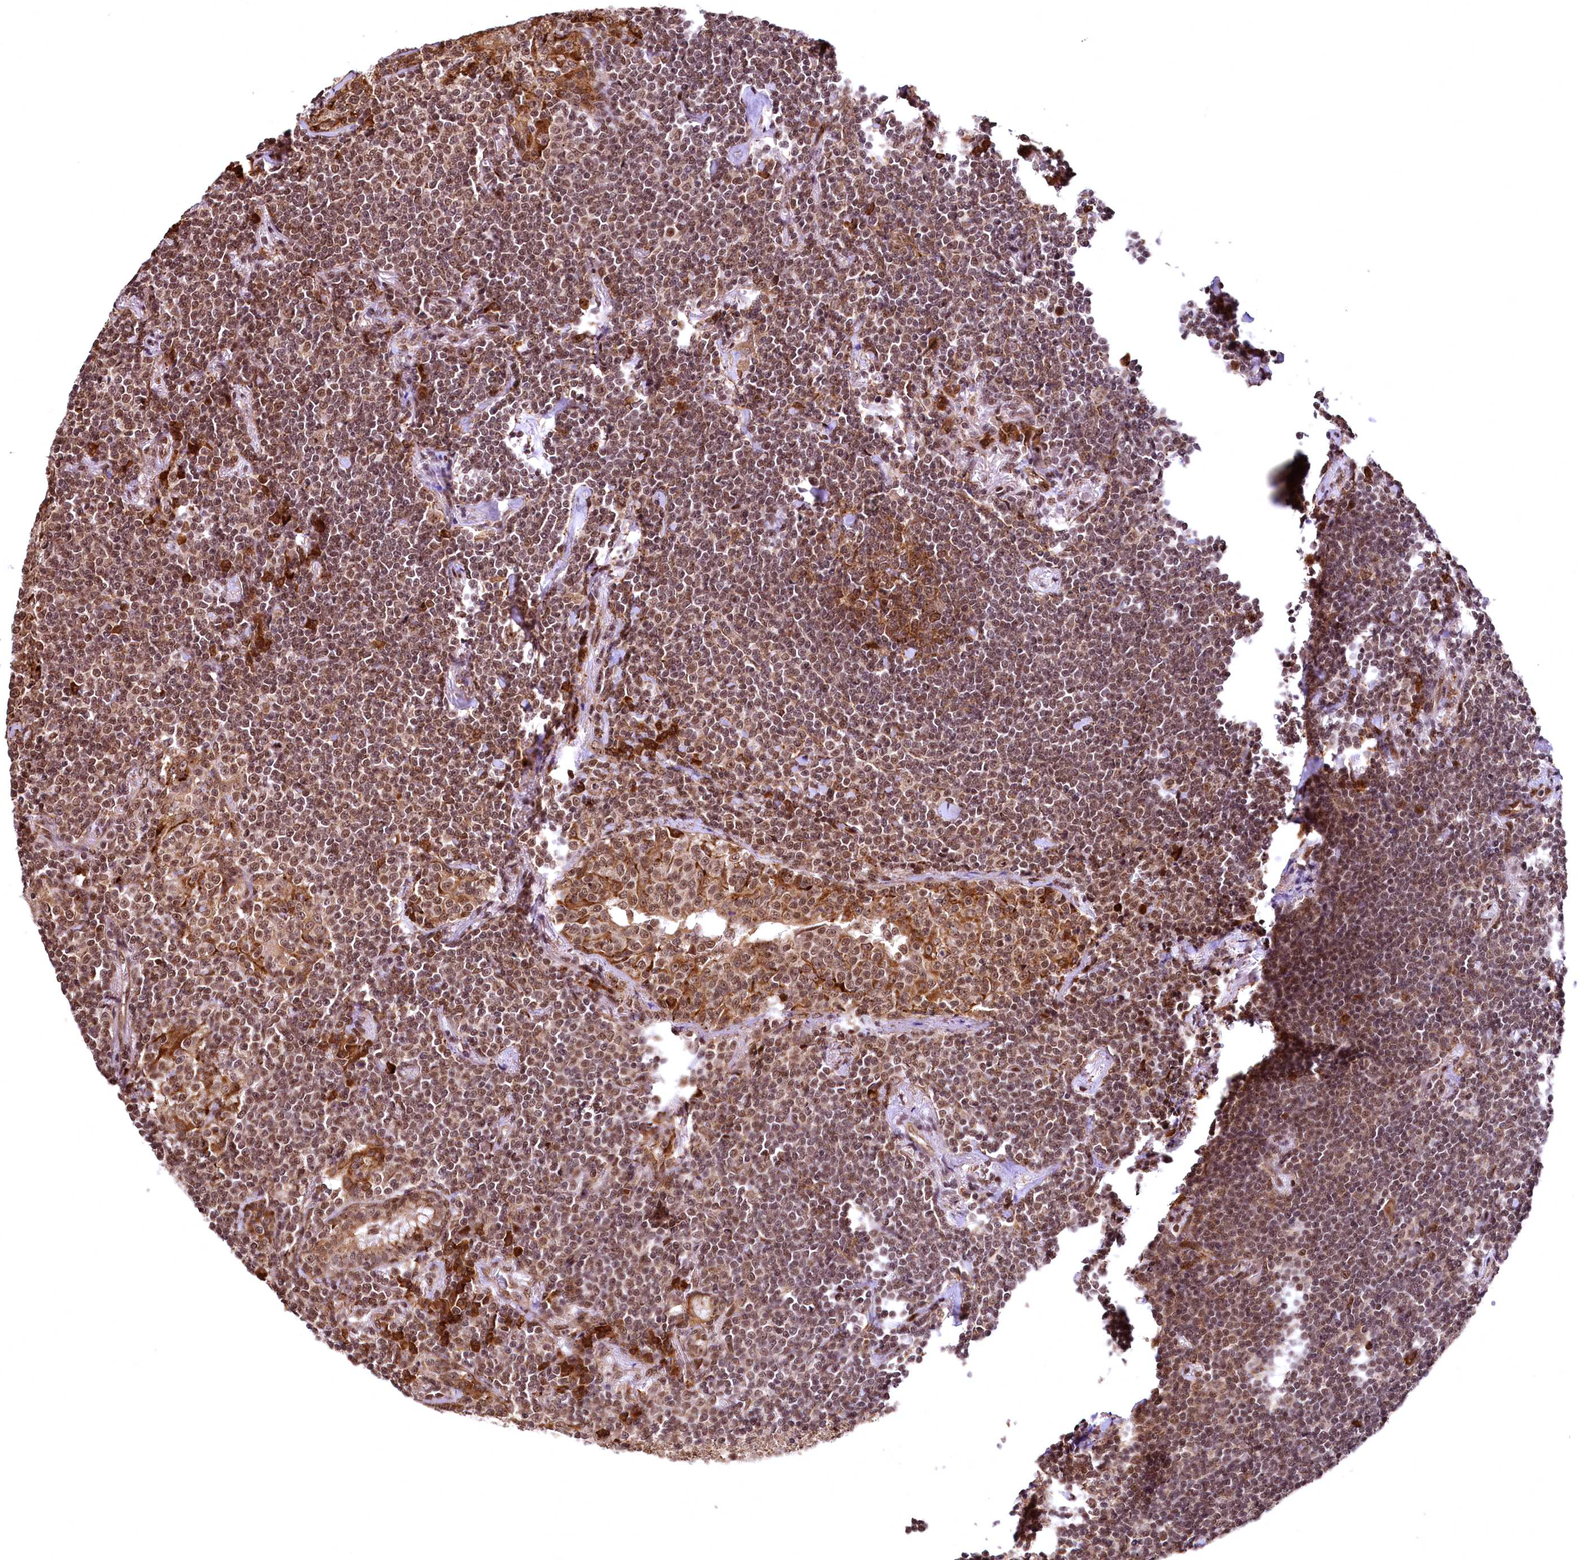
{"staining": {"intensity": "moderate", "quantity": ">75%", "location": "cytoplasmic/membranous,nuclear"}, "tissue": "lymphoma", "cell_type": "Tumor cells", "image_type": "cancer", "snomed": [{"axis": "morphology", "description": "Malignant lymphoma, non-Hodgkin's type, Low grade"}, {"axis": "topography", "description": "Lung"}], "caption": "Immunohistochemical staining of malignant lymphoma, non-Hodgkin's type (low-grade) demonstrates moderate cytoplasmic/membranous and nuclear protein positivity in approximately >75% of tumor cells. The protein is shown in brown color, while the nuclei are stained blue.", "gene": "PDS5B", "patient": {"sex": "female", "age": 71}}